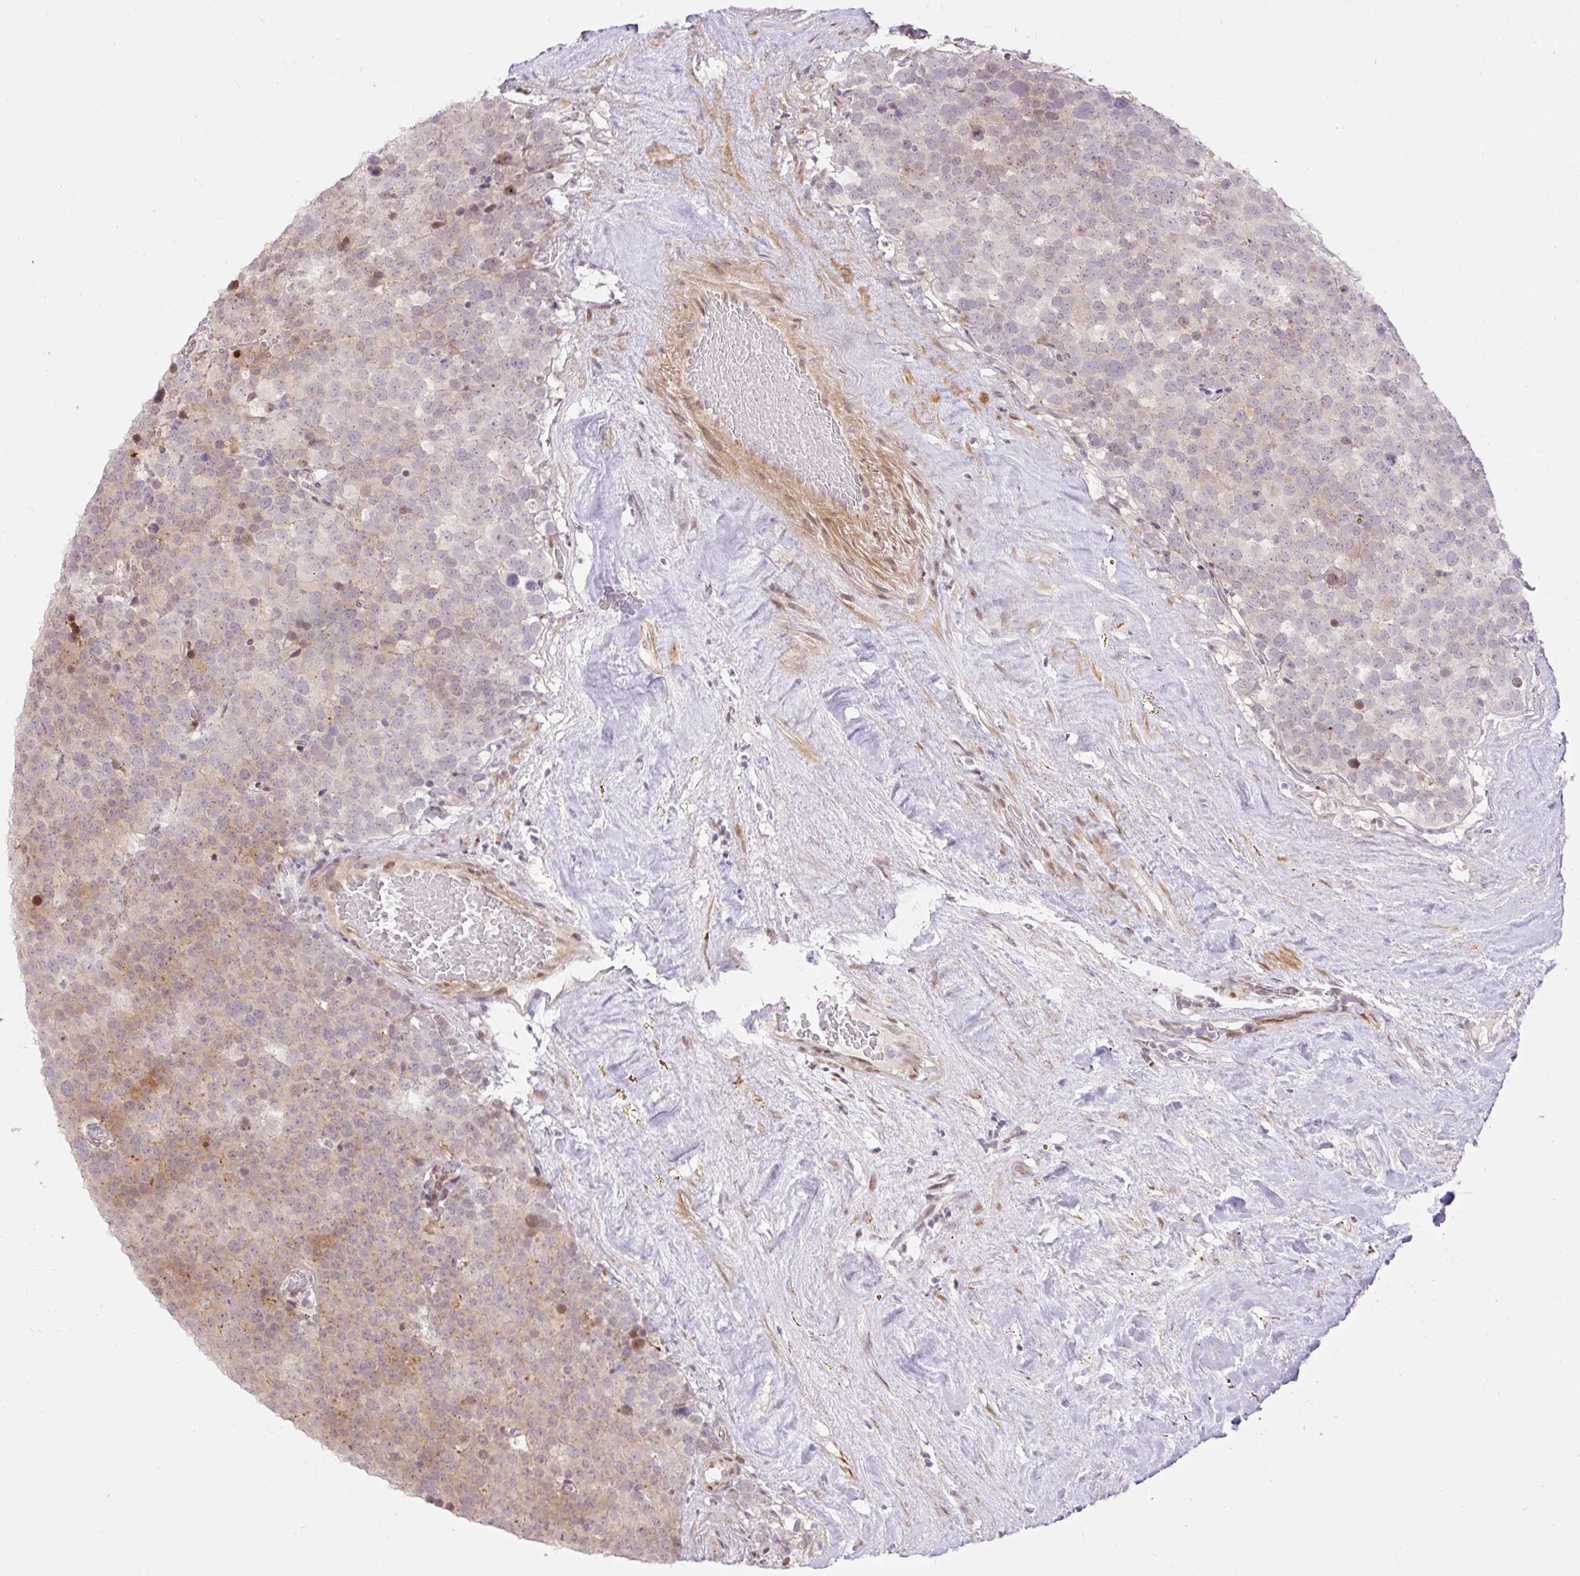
{"staining": {"intensity": "weak", "quantity": "25%-75%", "location": "cytoplasmic/membranous,nuclear"}, "tissue": "testis cancer", "cell_type": "Tumor cells", "image_type": "cancer", "snomed": [{"axis": "morphology", "description": "Seminoma, NOS"}, {"axis": "topography", "description": "Testis"}], "caption": "Immunohistochemistry of human testis cancer demonstrates low levels of weak cytoplasmic/membranous and nuclear positivity in approximately 25%-75% of tumor cells. The protein is stained brown, and the nuclei are stained in blue (DAB IHC with brightfield microscopy, high magnification).", "gene": "RIPPLY3", "patient": {"sex": "male", "age": 71}}